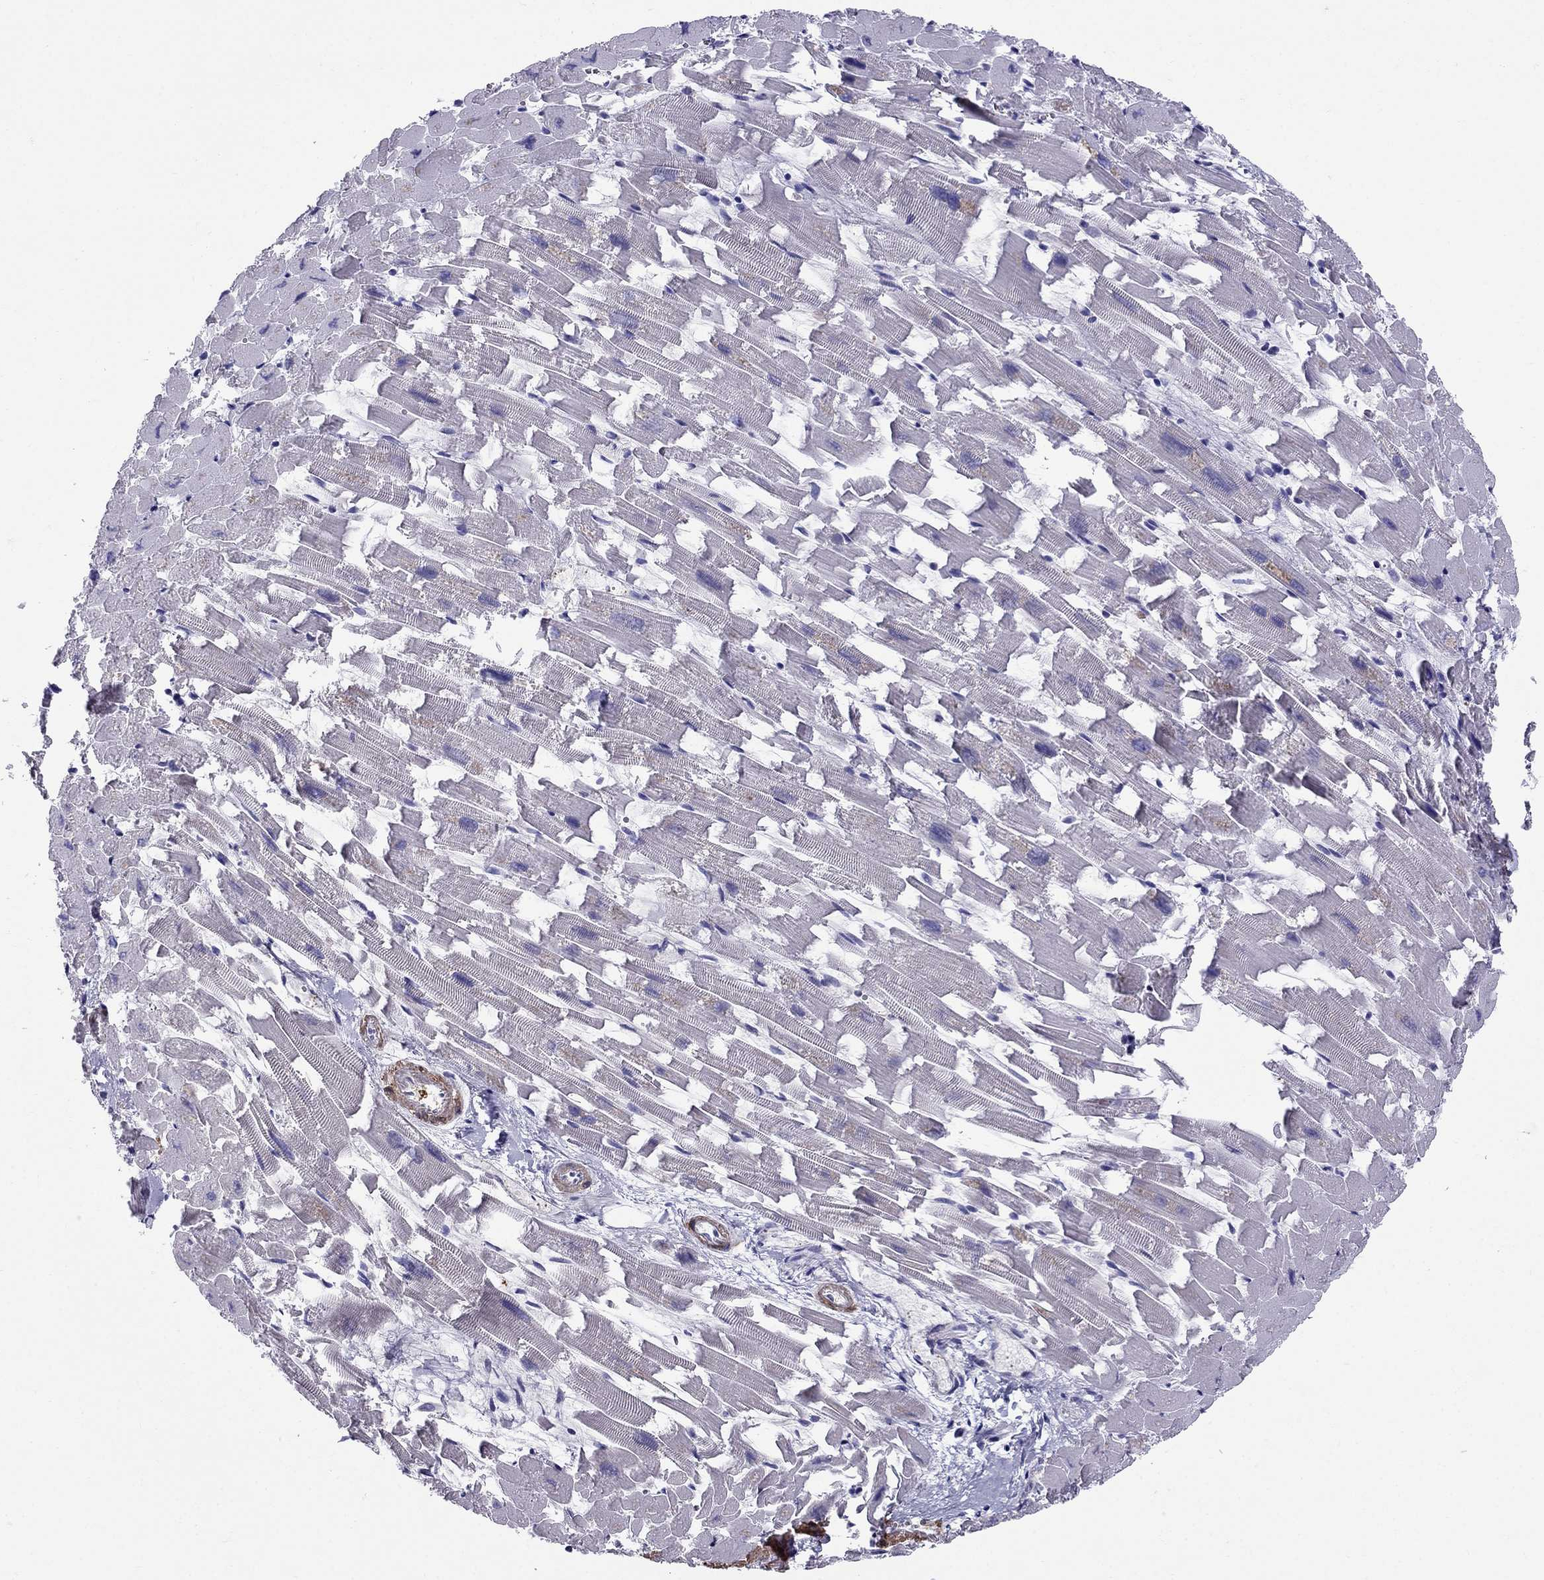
{"staining": {"intensity": "negative", "quantity": "none", "location": "none"}, "tissue": "heart muscle", "cell_type": "Cardiomyocytes", "image_type": "normal", "snomed": [{"axis": "morphology", "description": "Normal tissue, NOS"}, {"axis": "topography", "description": "Heart"}], "caption": "High power microscopy micrograph of an immunohistochemistry image of normal heart muscle, revealing no significant staining in cardiomyocytes.", "gene": "GPR50", "patient": {"sex": "female", "age": 64}}